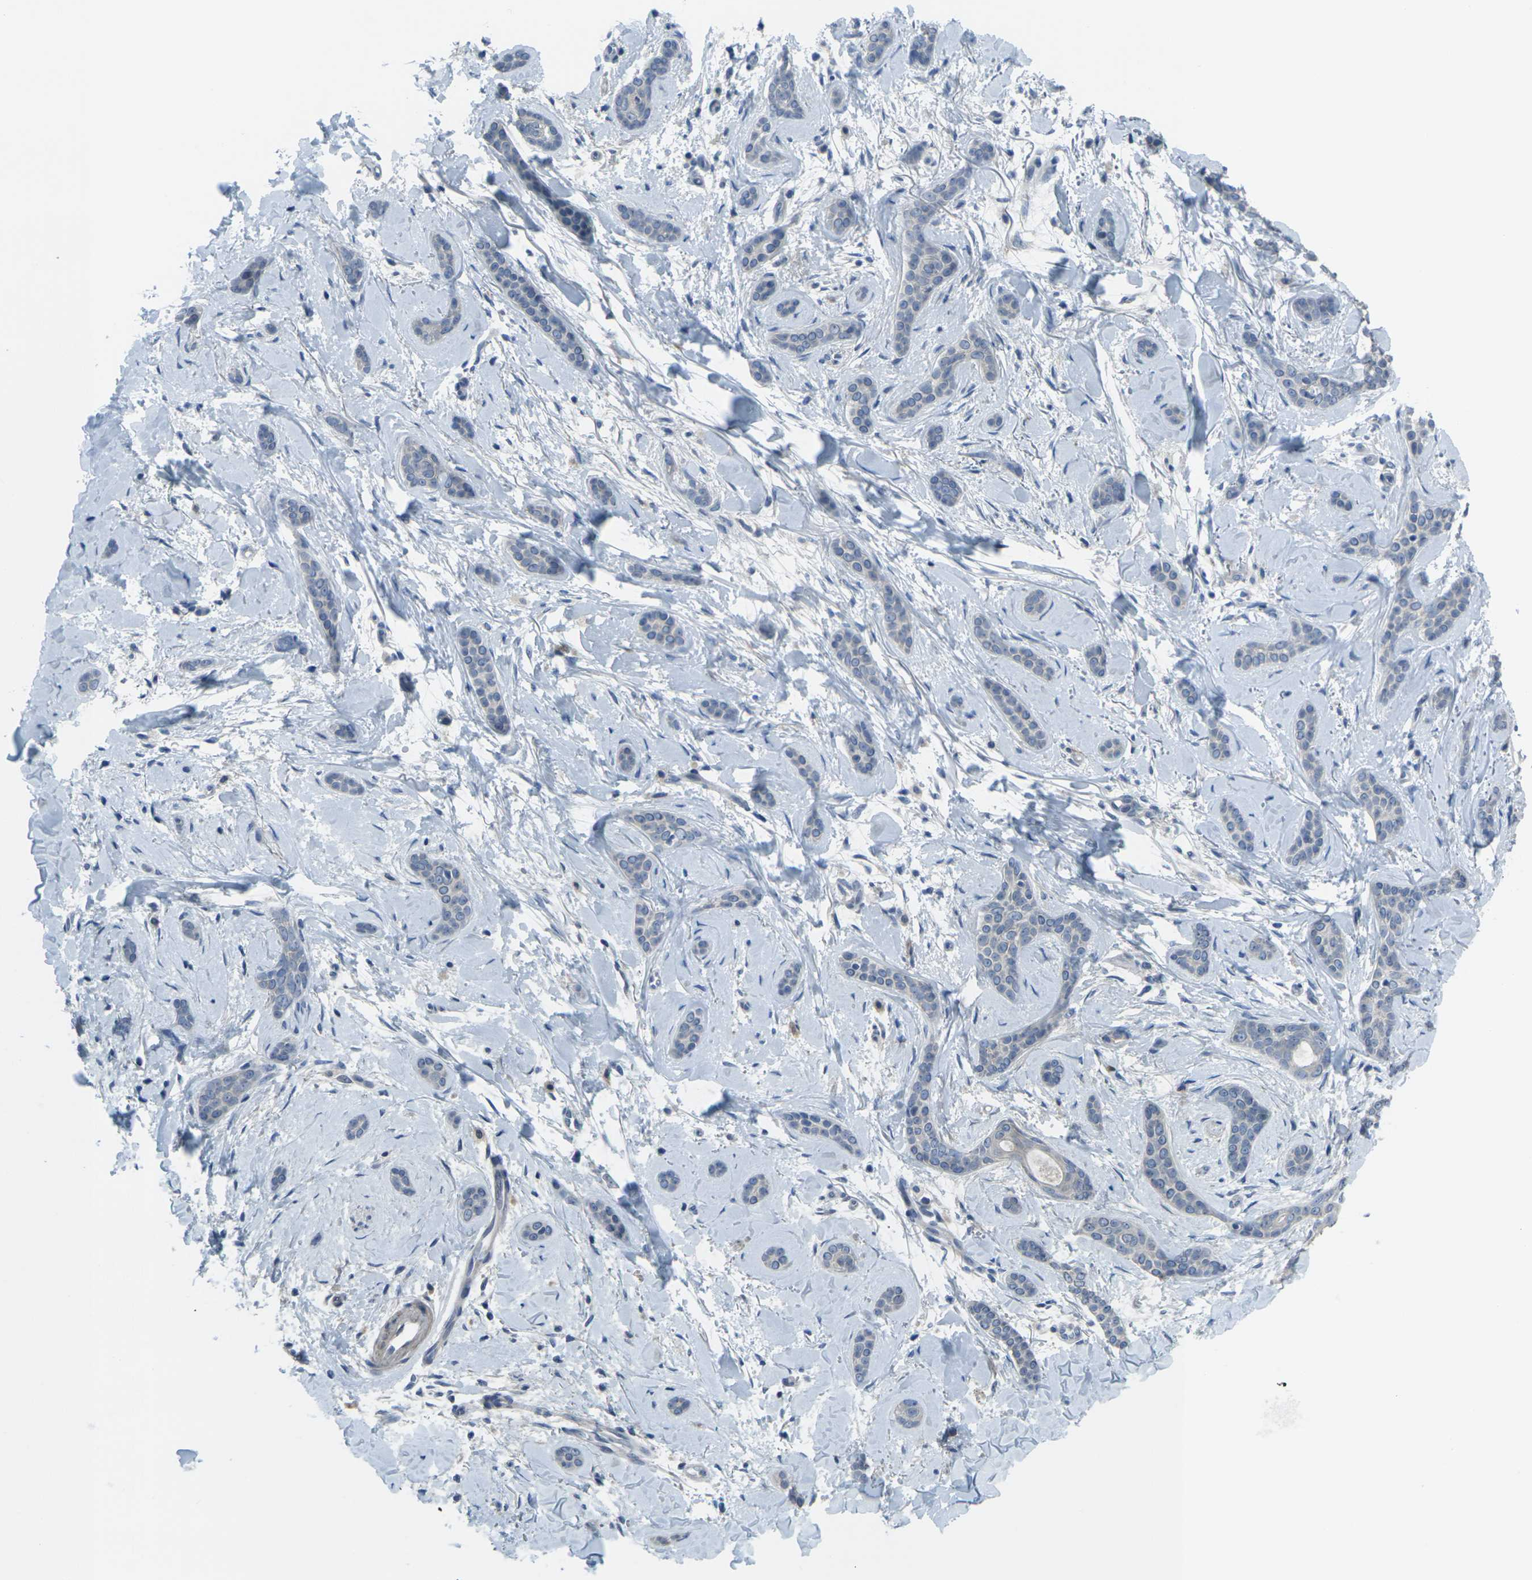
{"staining": {"intensity": "negative", "quantity": "none", "location": "none"}, "tissue": "skin cancer", "cell_type": "Tumor cells", "image_type": "cancer", "snomed": [{"axis": "morphology", "description": "Basal cell carcinoma"}, {"axis": "morphology", "description": "Adnexal tumor, benign"}, {"axis": "topography", "description": "Skin"}], "caption": "High magnification brightfield microscopy of benign adnexal tumor (skin) stained with DAB (brown) and counterstained with hematoxylin (blue): tumor cells show no significant positivity.", "gene": "CCR10", "patient": {"sex": "female", "age": 42}}